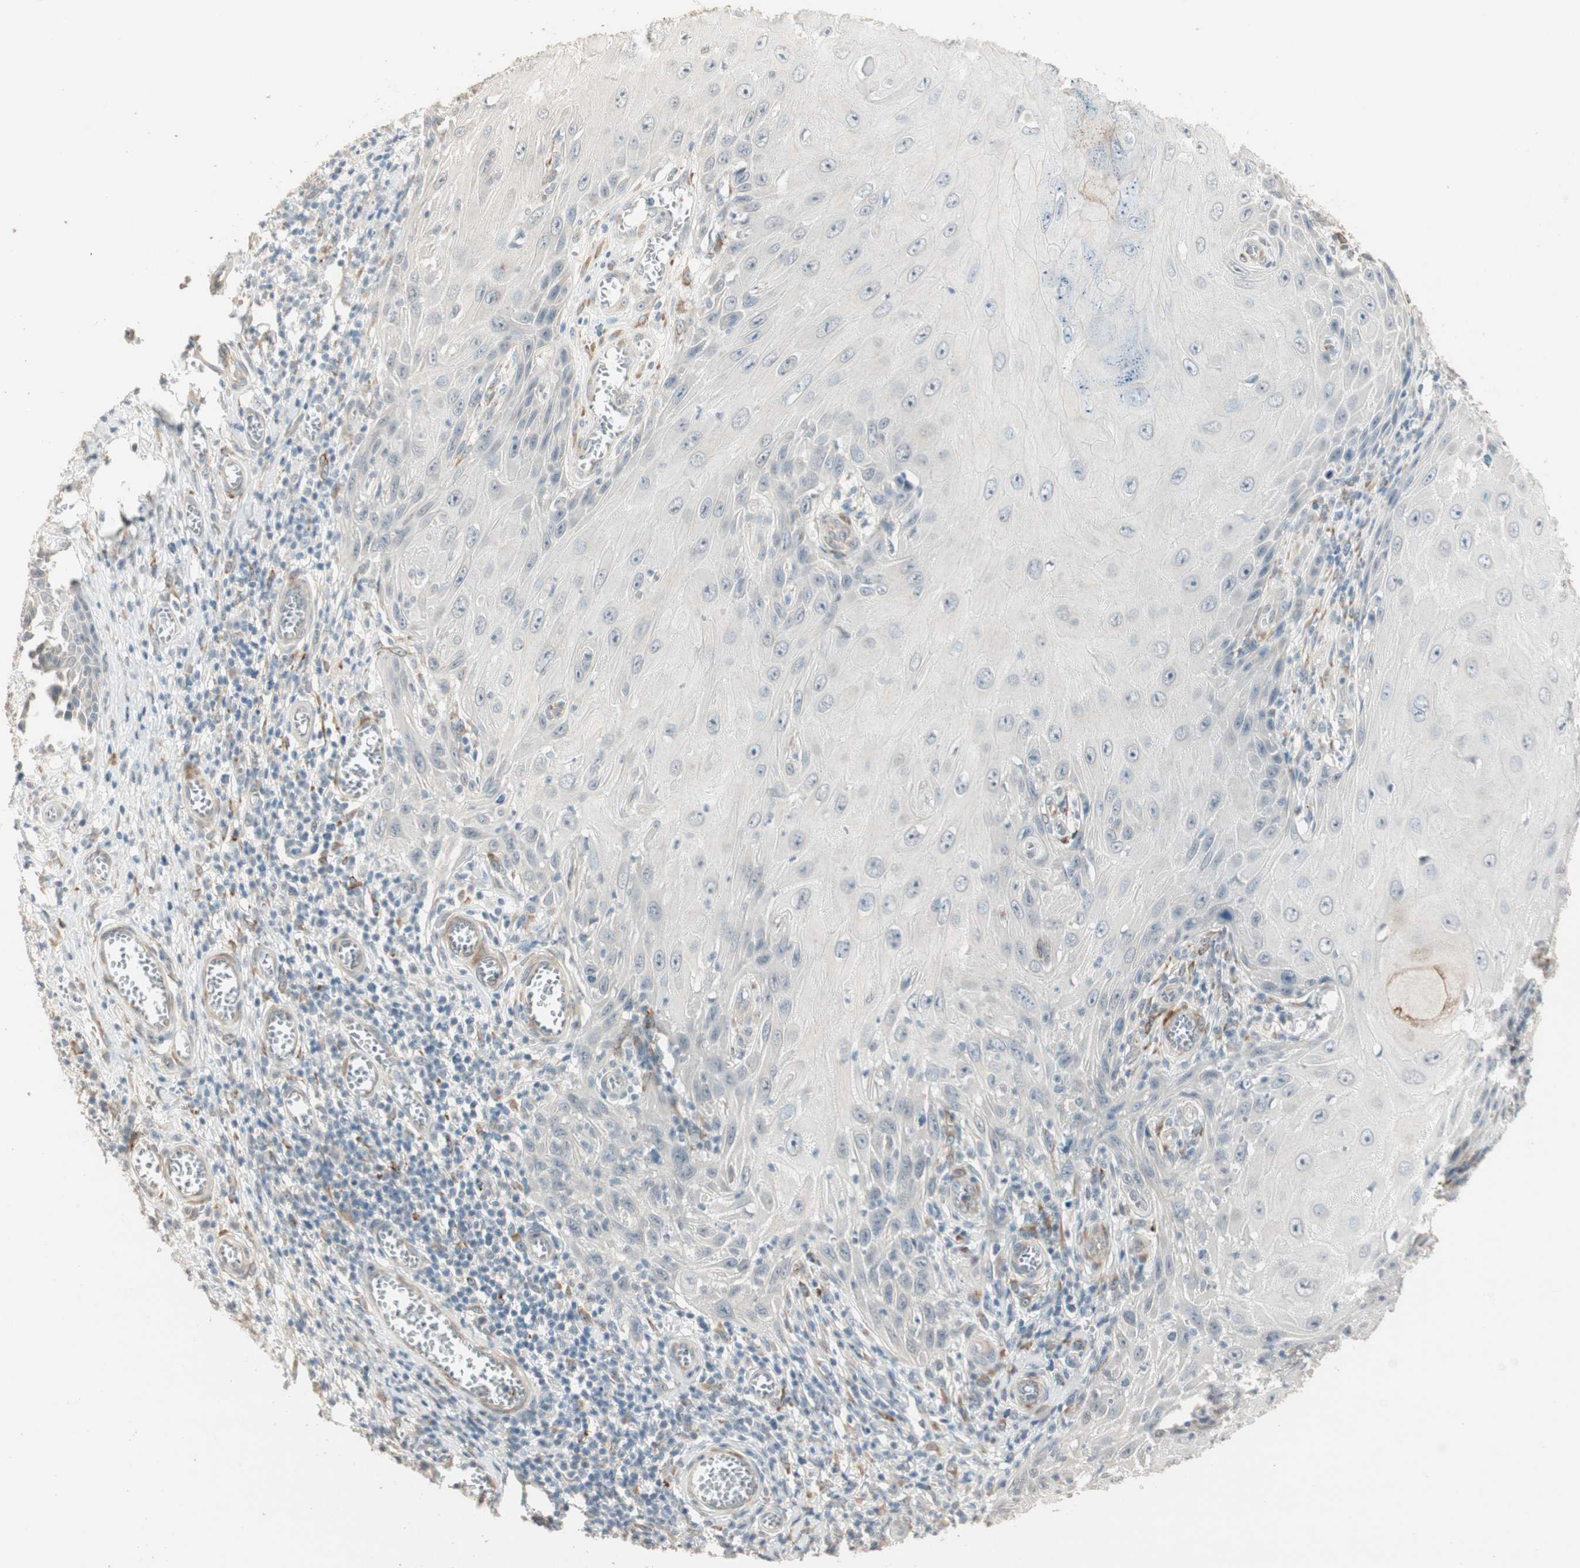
{"staining": {"intensity": "negative", "quantity": "none", "location": "none"}, "tissue": "skin cancer", "cell_type": "Tumor cells", "image_type": "cancer", "snomed": [{"axis": "morphology", "description": "Squamous cell carcinoma, NOS"}, {"axis": "topography", "description": "Skin"}], "caption": "A high-resolution photomicrograph shows IHC staining of skin cancer (squamous cell carcinoma), which demonstrates no significant staining in tumor cells. Nuclei are stained in blue.", "gene": "TASOR", "patient": {"sex": "female", "age": 73}}